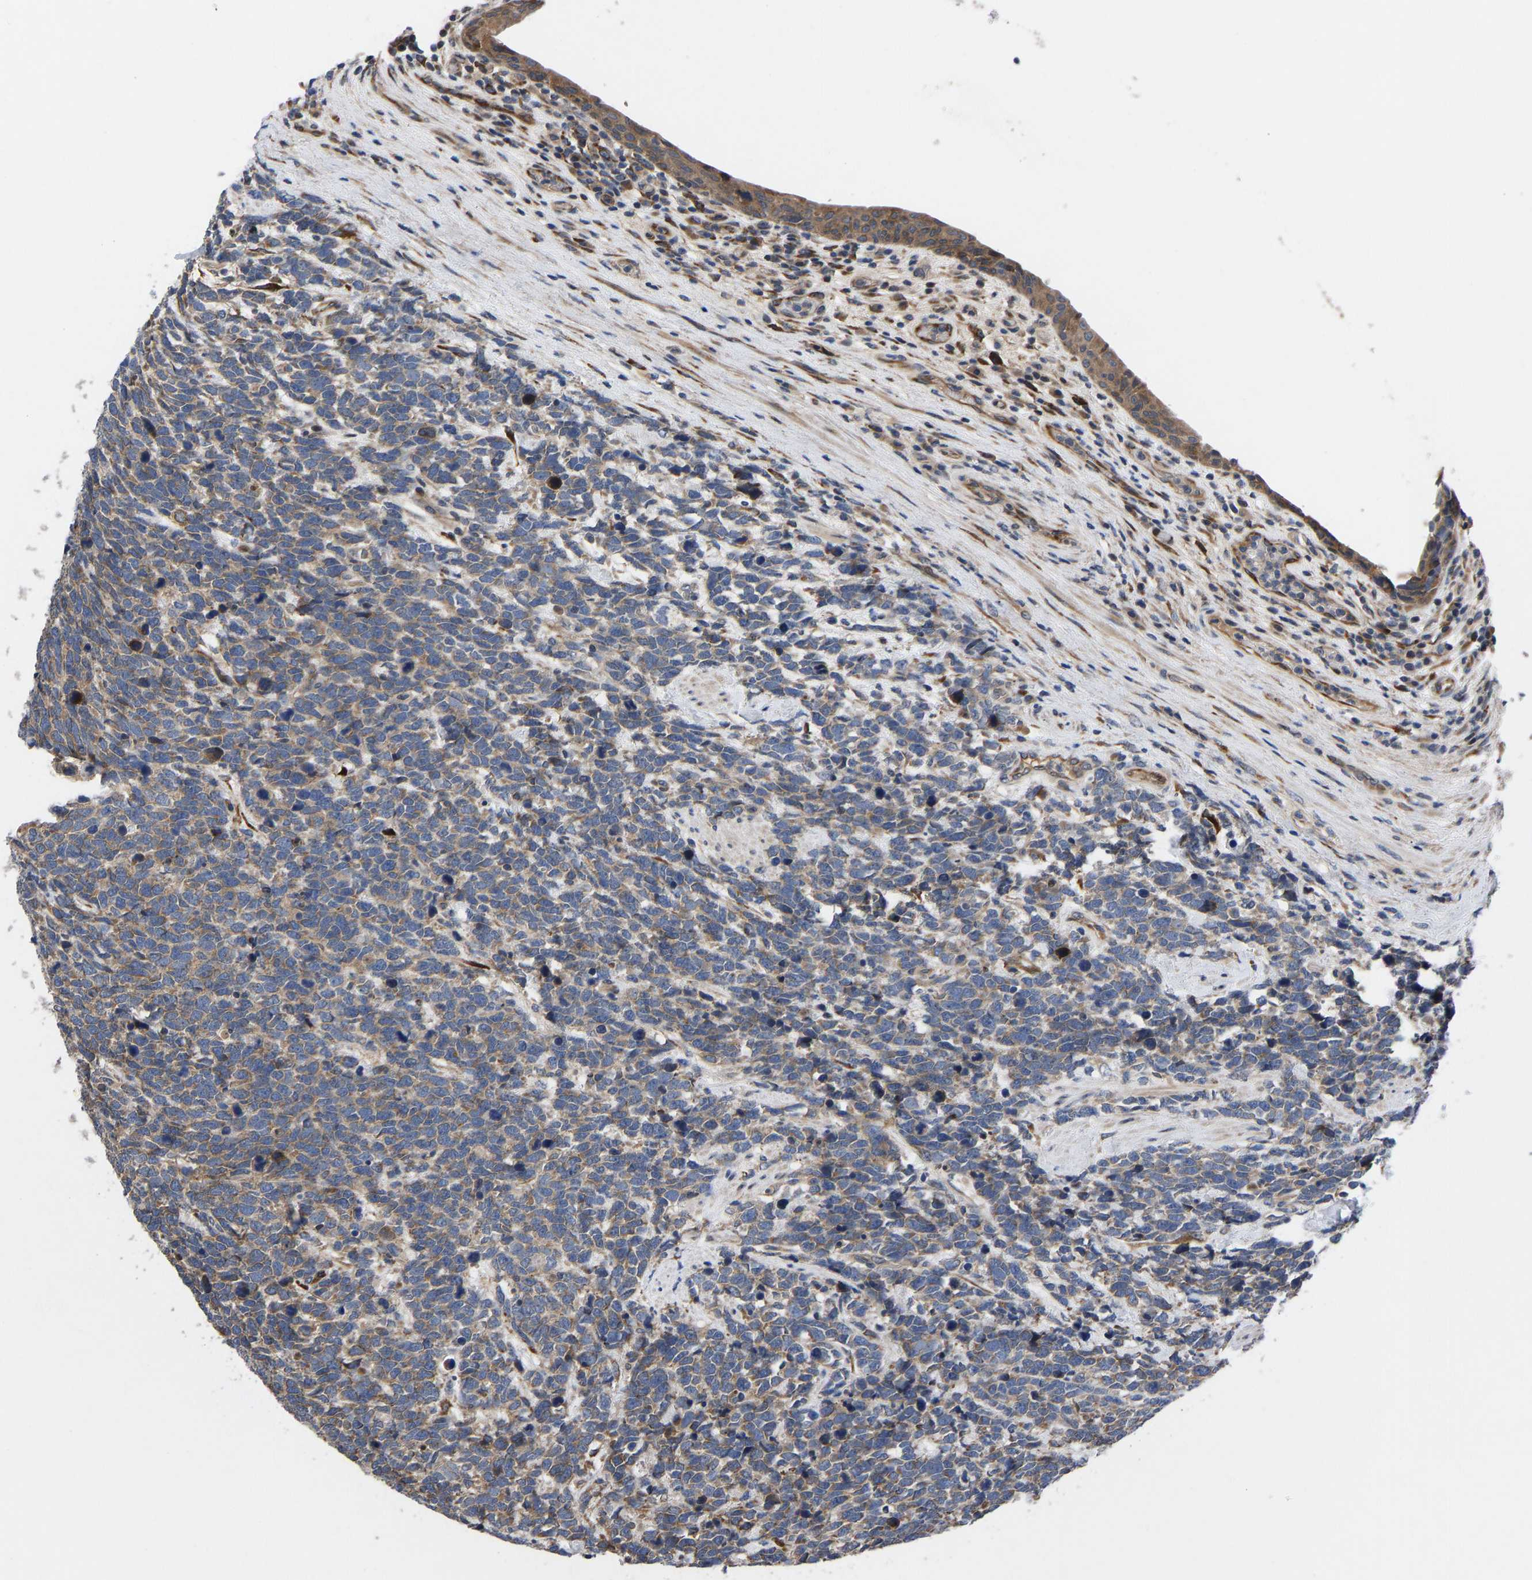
{"staining": {"intensity": "weak", "quantity": ">75%", "location": "cytoplasmic/membranous"}, "tissue": "urothelial cancer", "cell_type": "Tumor cells", "image_type": "cancer", "snomed": [{"axis": "morphology", "description": "Urothelial carcinoma, High grade"}, {"axis": "topography", "description": "Urinary bladder"}], "caption": "Immunohistochemical staining of human high-grade urothelial carcinoma displays low levels of weak cytoplasmic/membranous positivity in about >75% of tumor cells.", "gene": "FRRS1", "patient": {"sex": "female", "age": 82}}